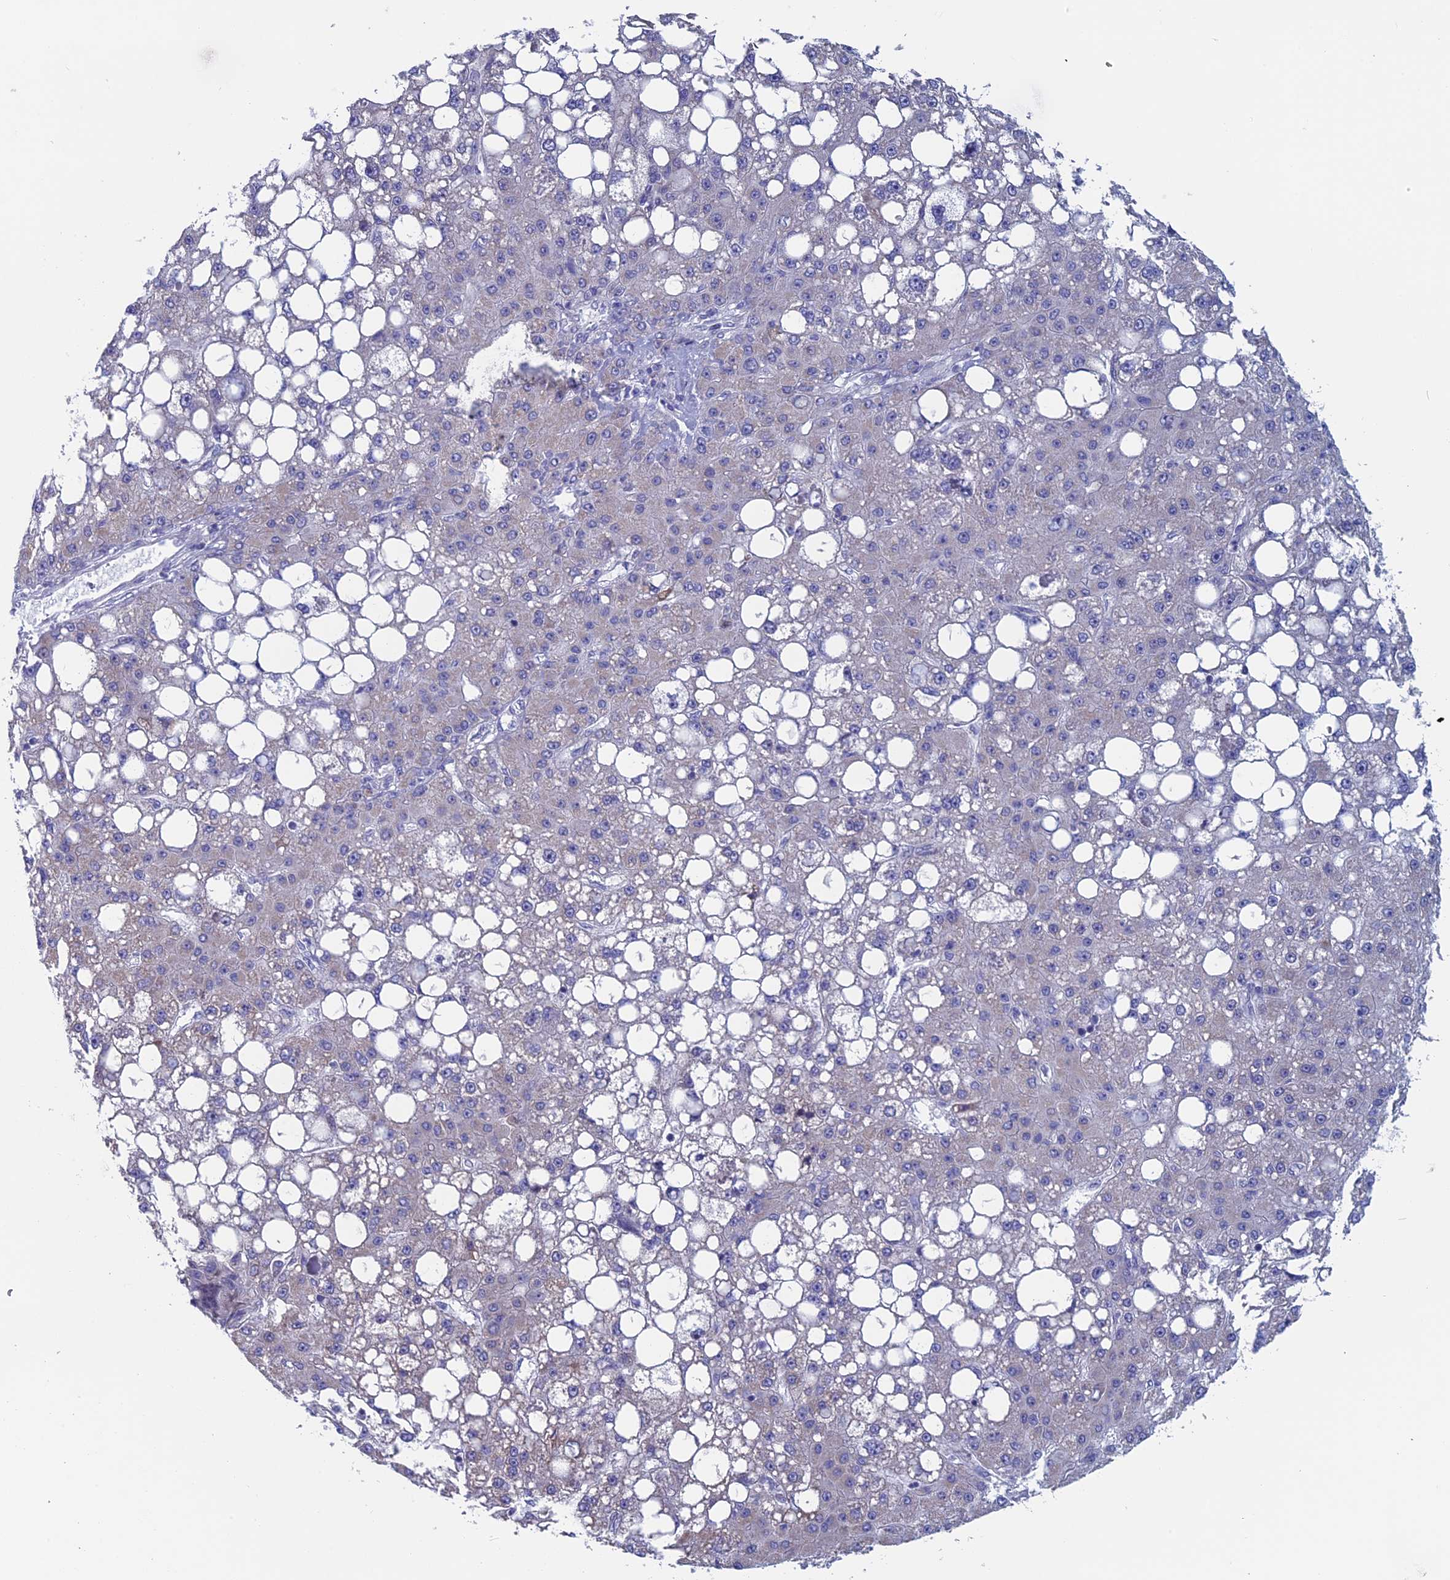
{"staining": {"intensity": "negative", "quantity": "none", "location": "none"}, "tissue": "liver cancer", "cell_type": "Tumor cells", "image_type": "cancer", "snomed": [{"axis": "morphology", "description": "Carcinoma, Hepatocellular, NOS"}, {"axis": "topography", "description": "Liver"}], "caption": "IHC micrograph of neoplastic tissue: human liver hepatocellular carcinoma stained with DAB exhibits no significant protein expression in tumor cells.", "gene": "NIBAN3", "patient": {"sex": "male", "age": 67}}